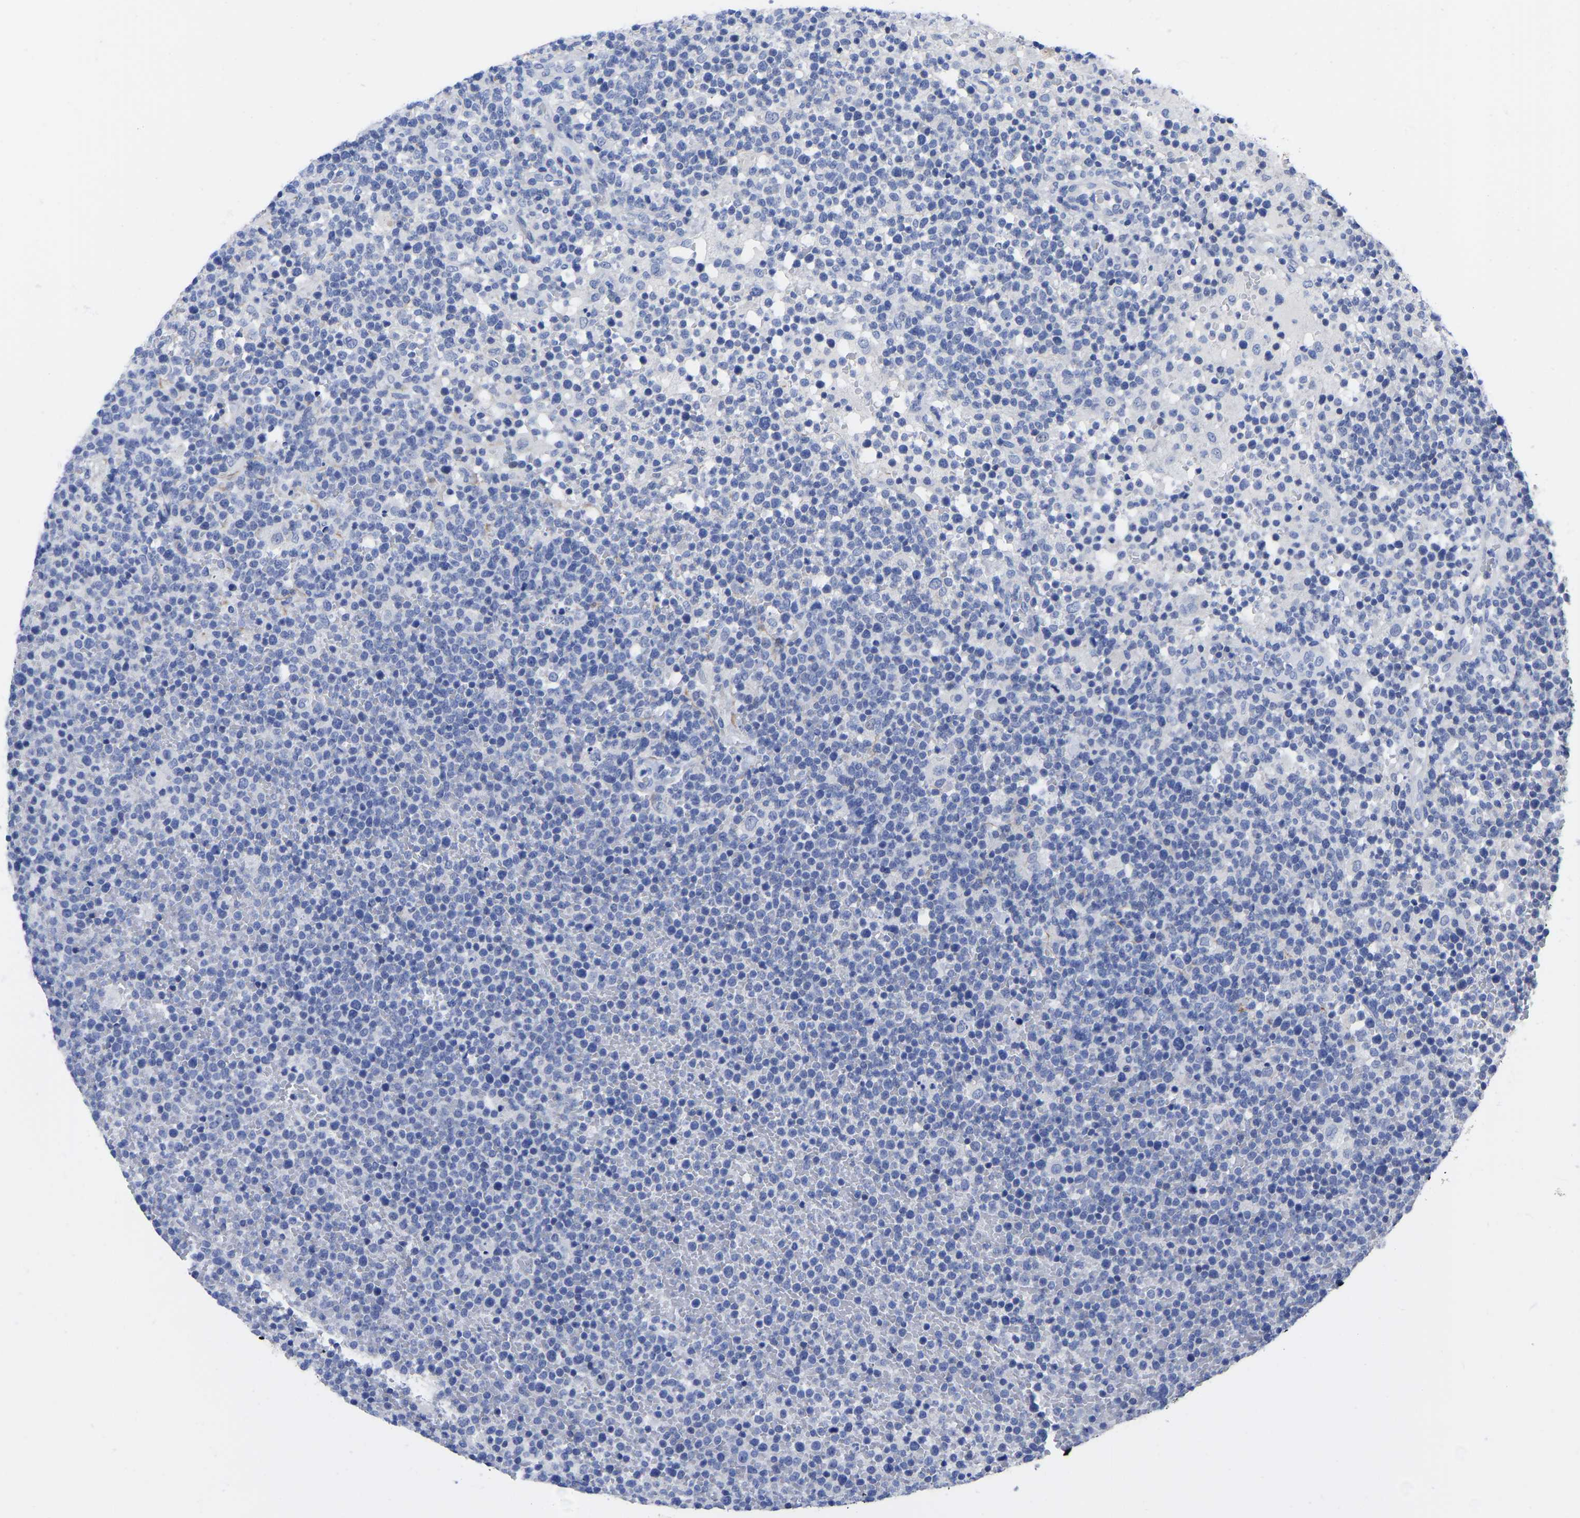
{"staining": {"intensity": "negative", "quantity": "none", "location": "none"}, "tissue": "lymphoma", "cell_type": "Tumor cells", "image_type": "cancer", "snomed": [{"axis": "morphology", "description": "Malignant lymphoma, non-Hodgkin's type, High grade"}, {"axis": "topography", "description": "Lymph node"}], "caption": "The image exhibits no staining of tumor cells in high-grade malignant lymphoma, non-Hodgkin's type. (DAB immunohistochemistry visualized using brightfield microscopy, high magnification).", "gene": "GPA33", "patient": {"sex": "male", "age": 61}}